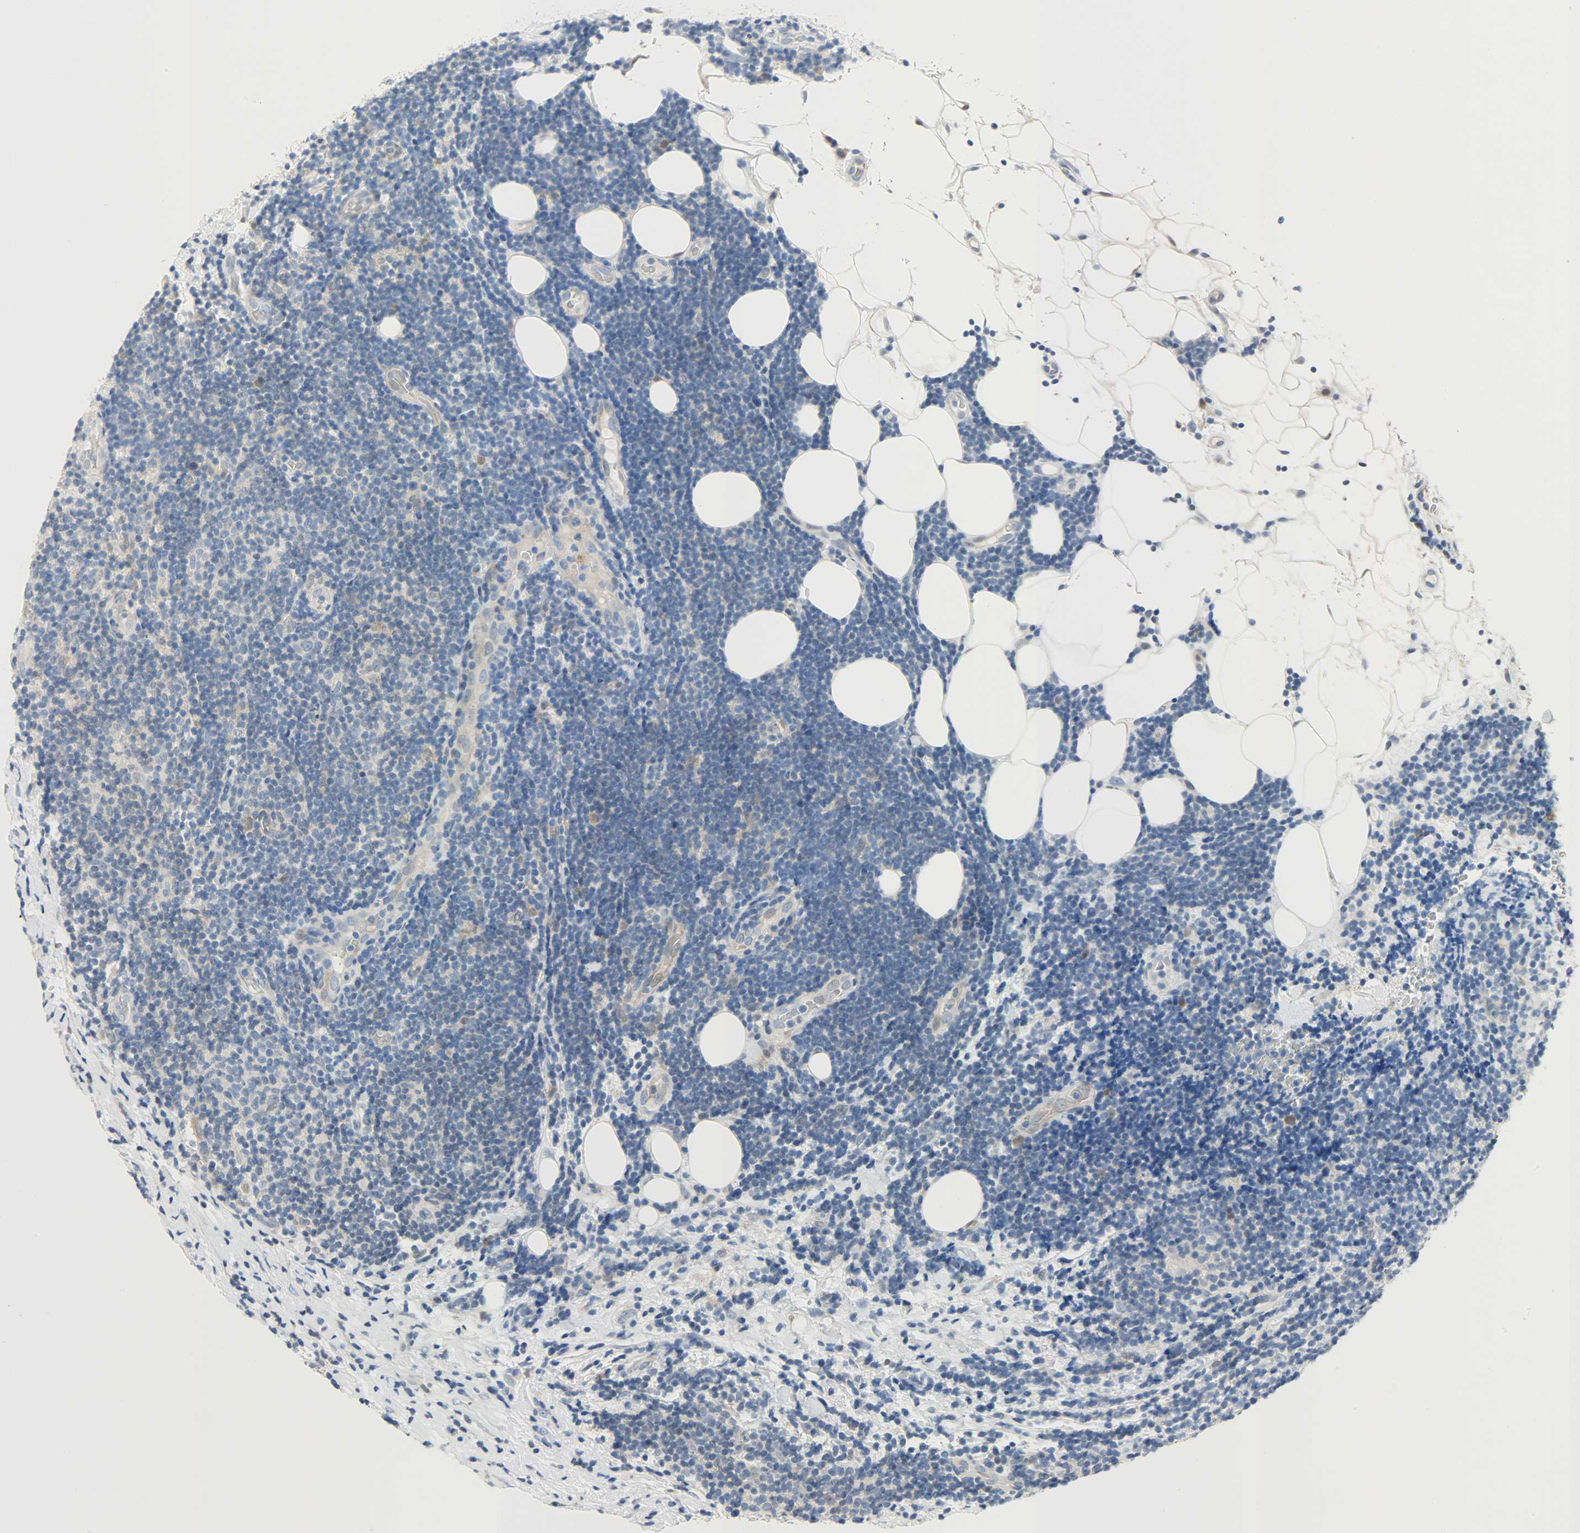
{"staining": {"intensity": "negative", "quantity": "none", "location": "none"}, "tissue": "lymphoma", "cell_type": "Tumor cells", "image_type": "cancer", "snomed": [{"axis": "morphology", "description": "Malignant lymphoma, non-Hodgkin's type, Low grade"}, {"axis": "topography", "description": "Lymph node"}], "caption": "The image exhibits no staining of tumor cells in low-grade malignant lymphoma, non-Hodgkin's type. (Stains: DAB immunohistochemistry with hematoxylin counter stain, Microscopy: brightfield microscopy at high magnification).", "gene": "EIF4EBP1", "patient": {"sex": "male", "age": 83}}